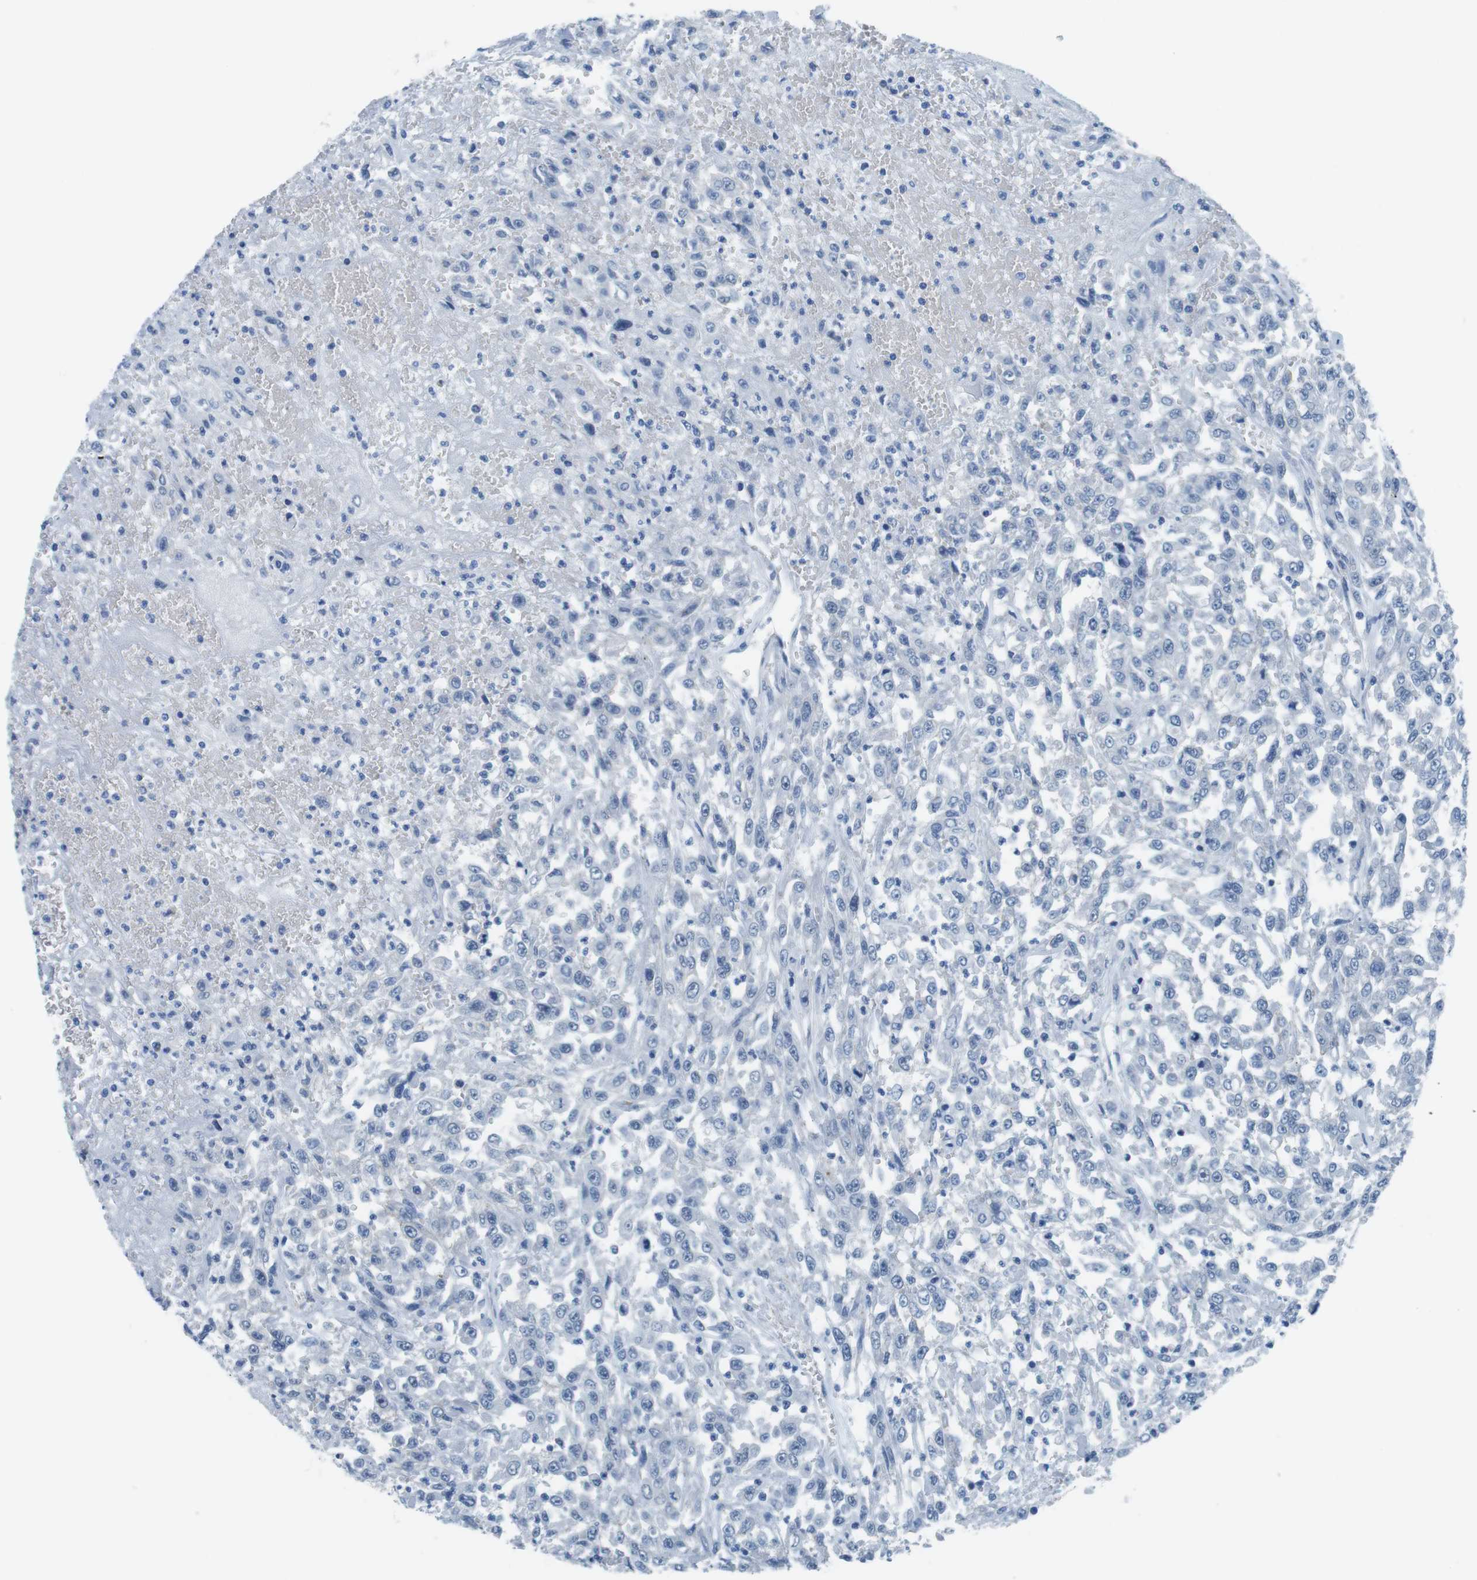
{"staining": {"intensity": "negative", "quantity": "none", "location": "none"}, "tissue": "urothelial cancer", "cell_type": "Tumor cells", "image_type": "cancer", "snomed": [{"axis": "morphology", "description": "Urothelial carcinoma, High grade"}, {"axis": "topography", "description": "Urinary bladder"}], "caption": "Human urothelial cancer stained for a protein using IHC shows no staining in tumor cells.", "gene": "SLC6A6", "patient": {"sex": "male", "age": 46}}